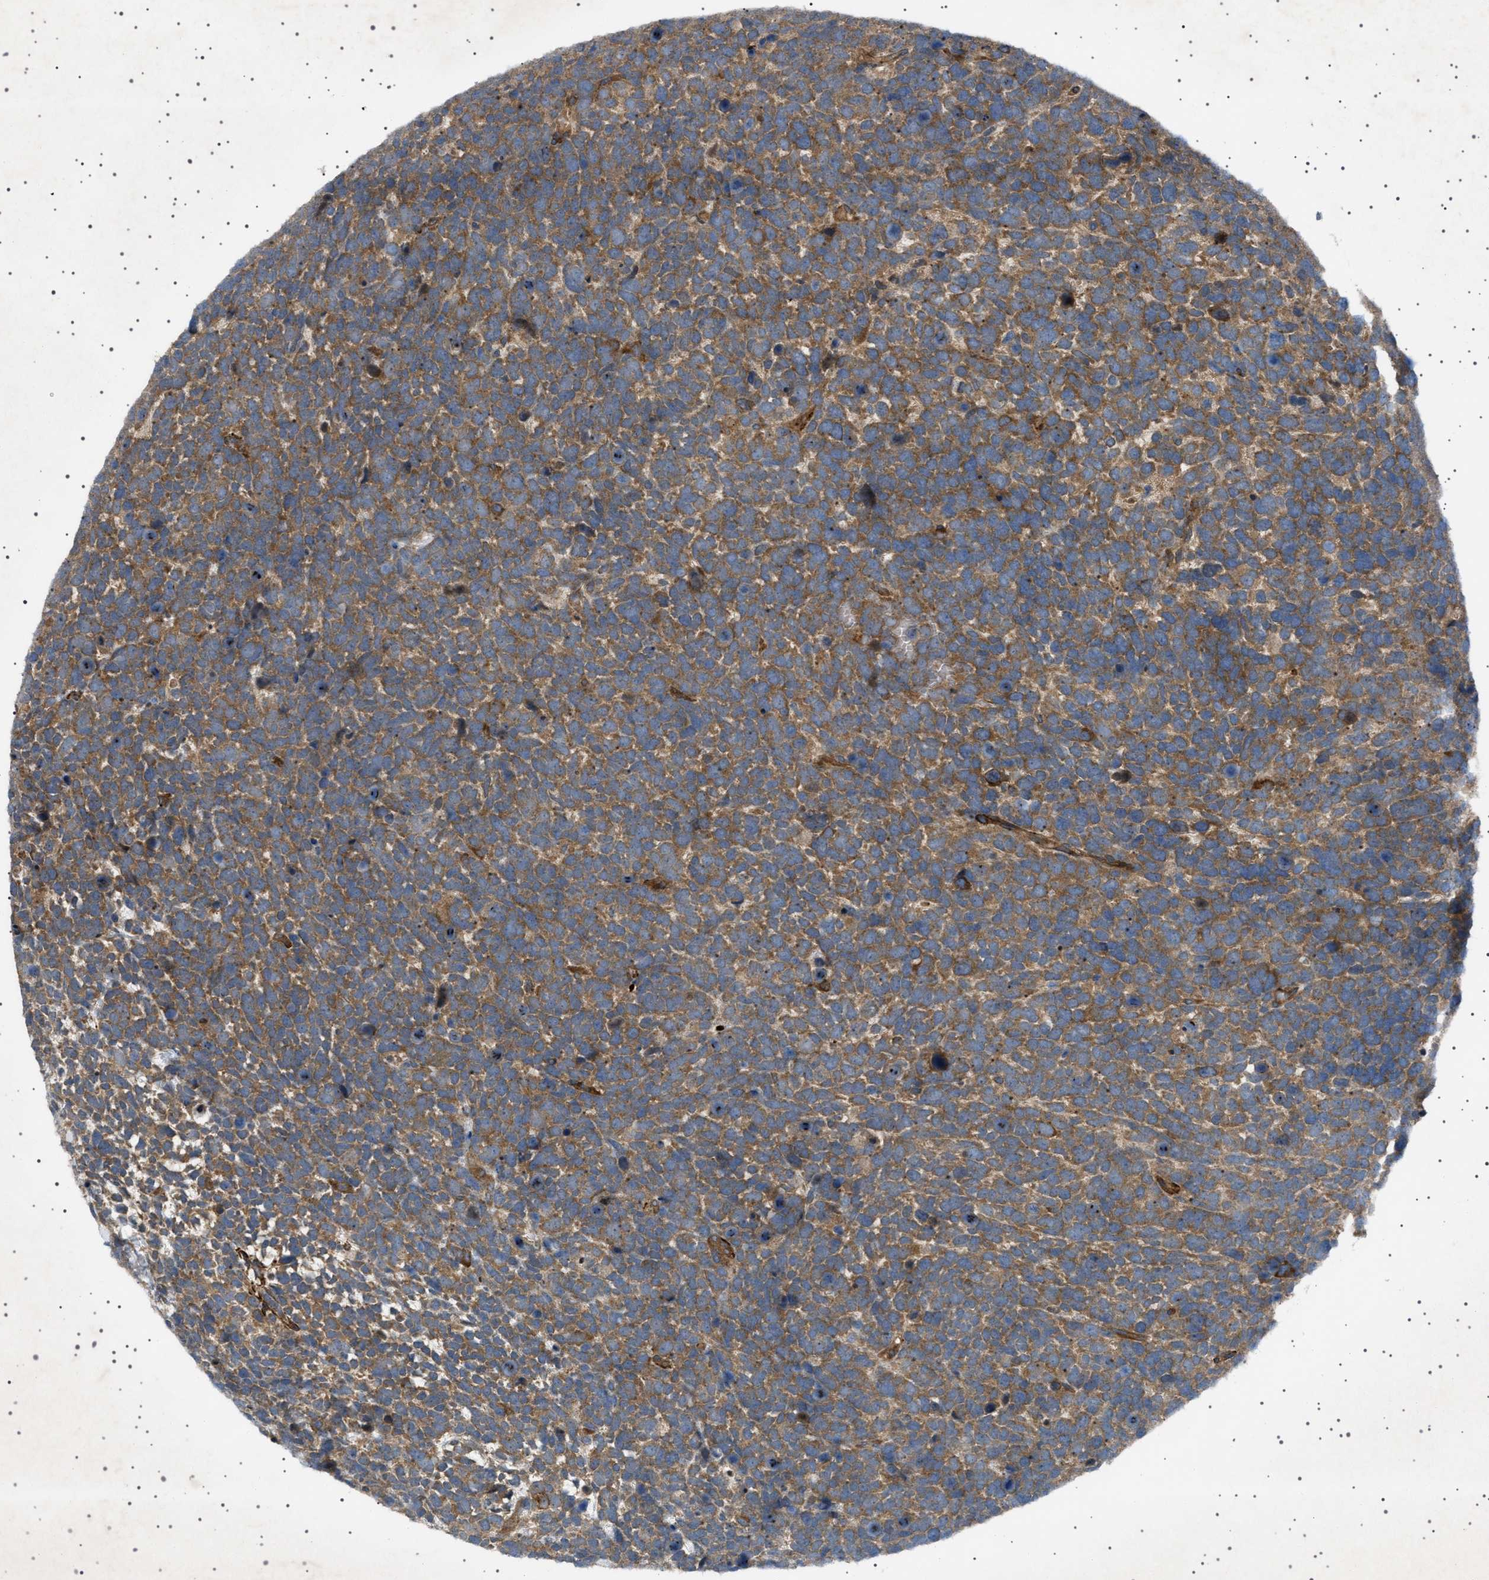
{"staining": {"intensity": "moderate", "quantity": ">75%", "location": "cytoplasmic/membranous"}, "tissue": "urothelial cancer", "cell_type": "Tumor cells", "image_type": "cancer", "snomed": [{"axis": "morphology", "description": "Urothelial carcinoma, High grade"}, {"axis": "topography", "description": "Urinary bladder"}], "caption": "Protein expression analysis of human high-grade urothelial carcinoma reveals moderate cytoplasmic/membranous expression in about >75% of tumor cells.", "gene": "CCDC186", "patient": {"sex": "female", "age": 82}}